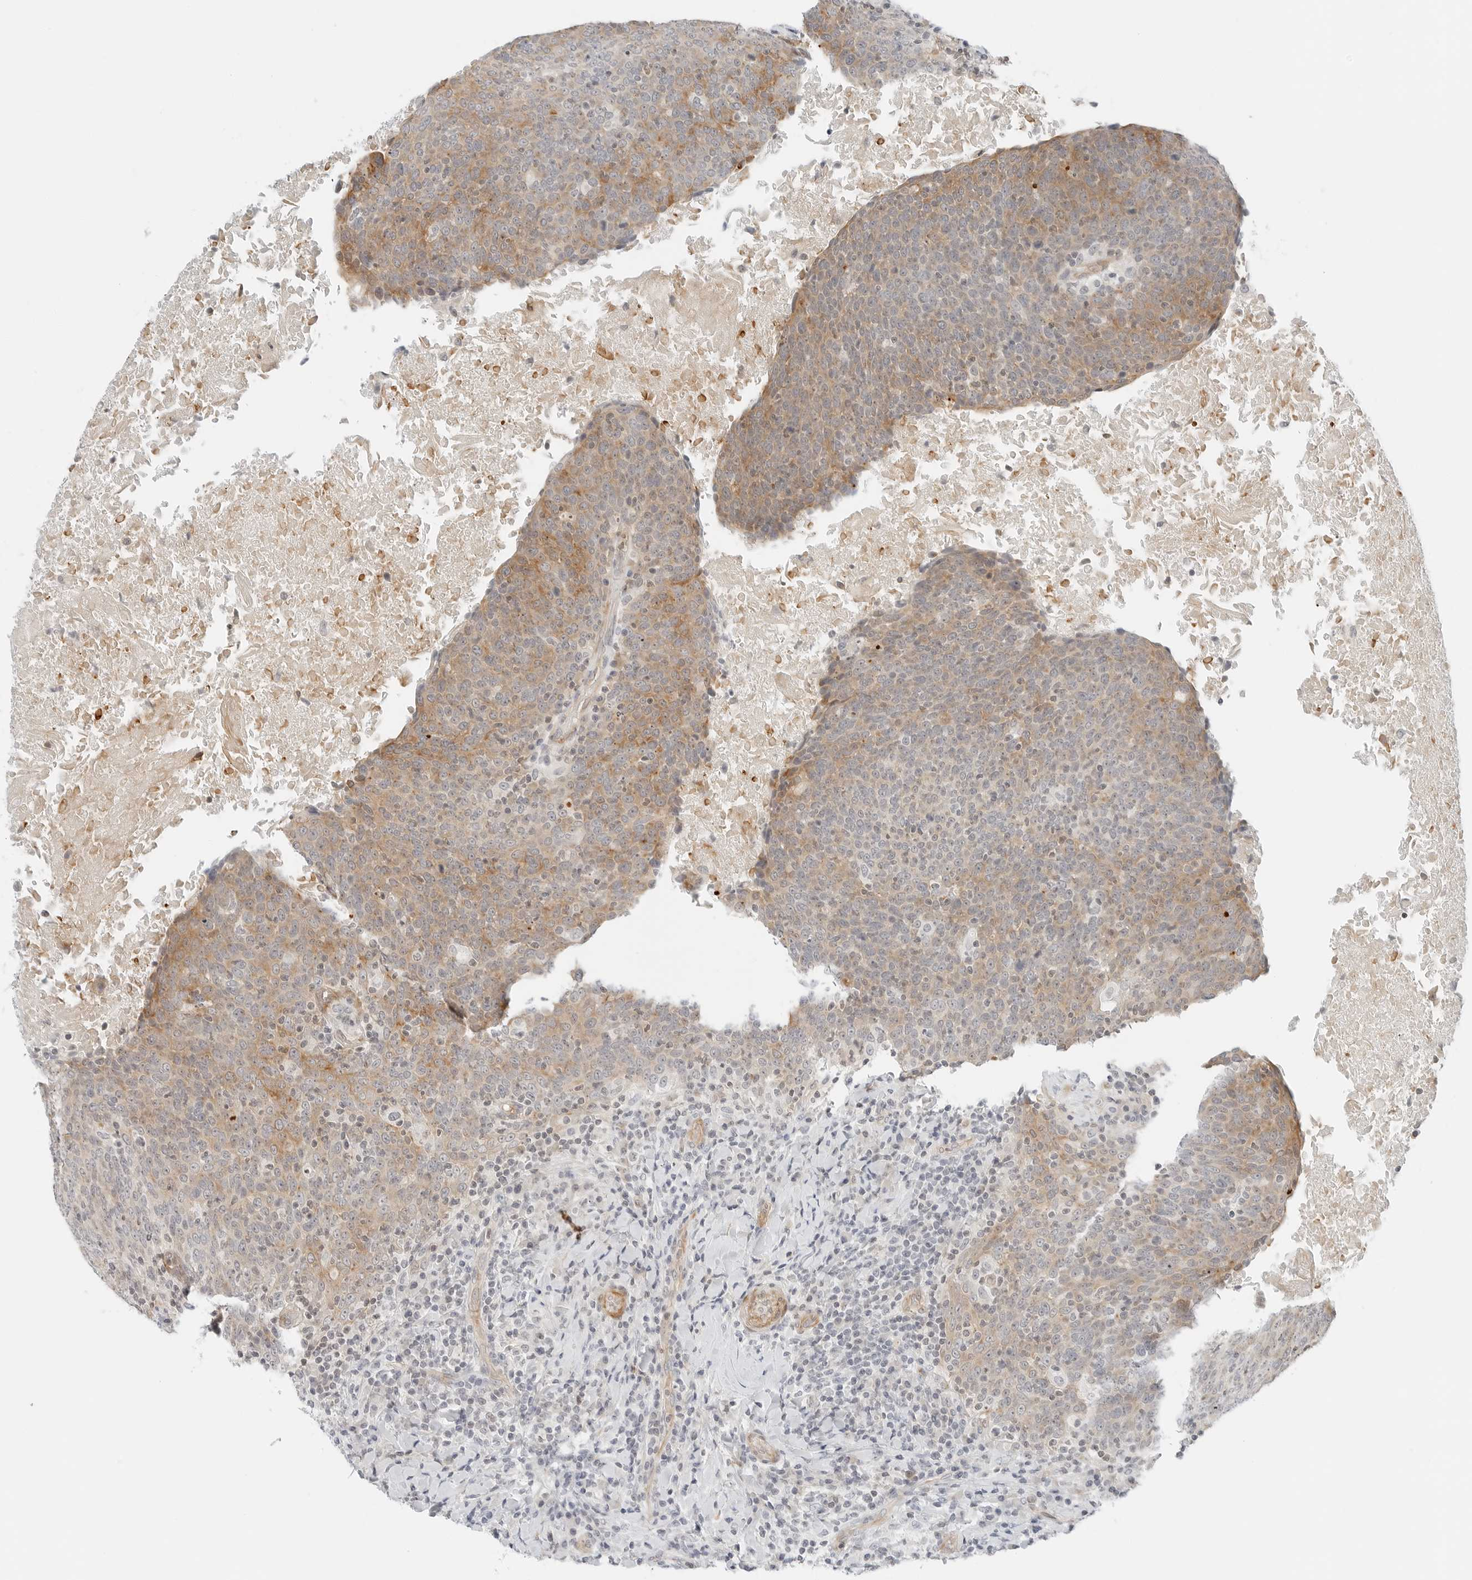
{"staining": {"intensity": "moderate", "quantity": "25%-75%", "location": "cytoplasmic/membranous"}, "tissue": "head and neck cancer", "cell_type": "Tumor cells", "image_type": "cancer", "snomed": [{"axis": "morphology", "description": "Squamous cell carcinoma, NOS"}, {"axis": "morphology", "description": "Squamous cell carcinoma, metastatic, NOS"}, {"axis": "topography", "description": "Lymph node"}, {"axis": "topography", "description": "Head-Neck"}], "caption": "Immunohistochemistry staining of head and neck metastatic squamous cell carcinoma, which displays medium levels of moderate cytoplasmic/membranous expression in about 25%-75% of tumor cells indicating moderate cytoplasmic/membranous protein positivity. The staining was performed using DAB (3,3'-diaminobenzidine) (brown) for protein detection and nuclei were counterstained in hematoxylin (blue).", "gene": "IQCC", "patient": {"sex": "male", "age": 62}}